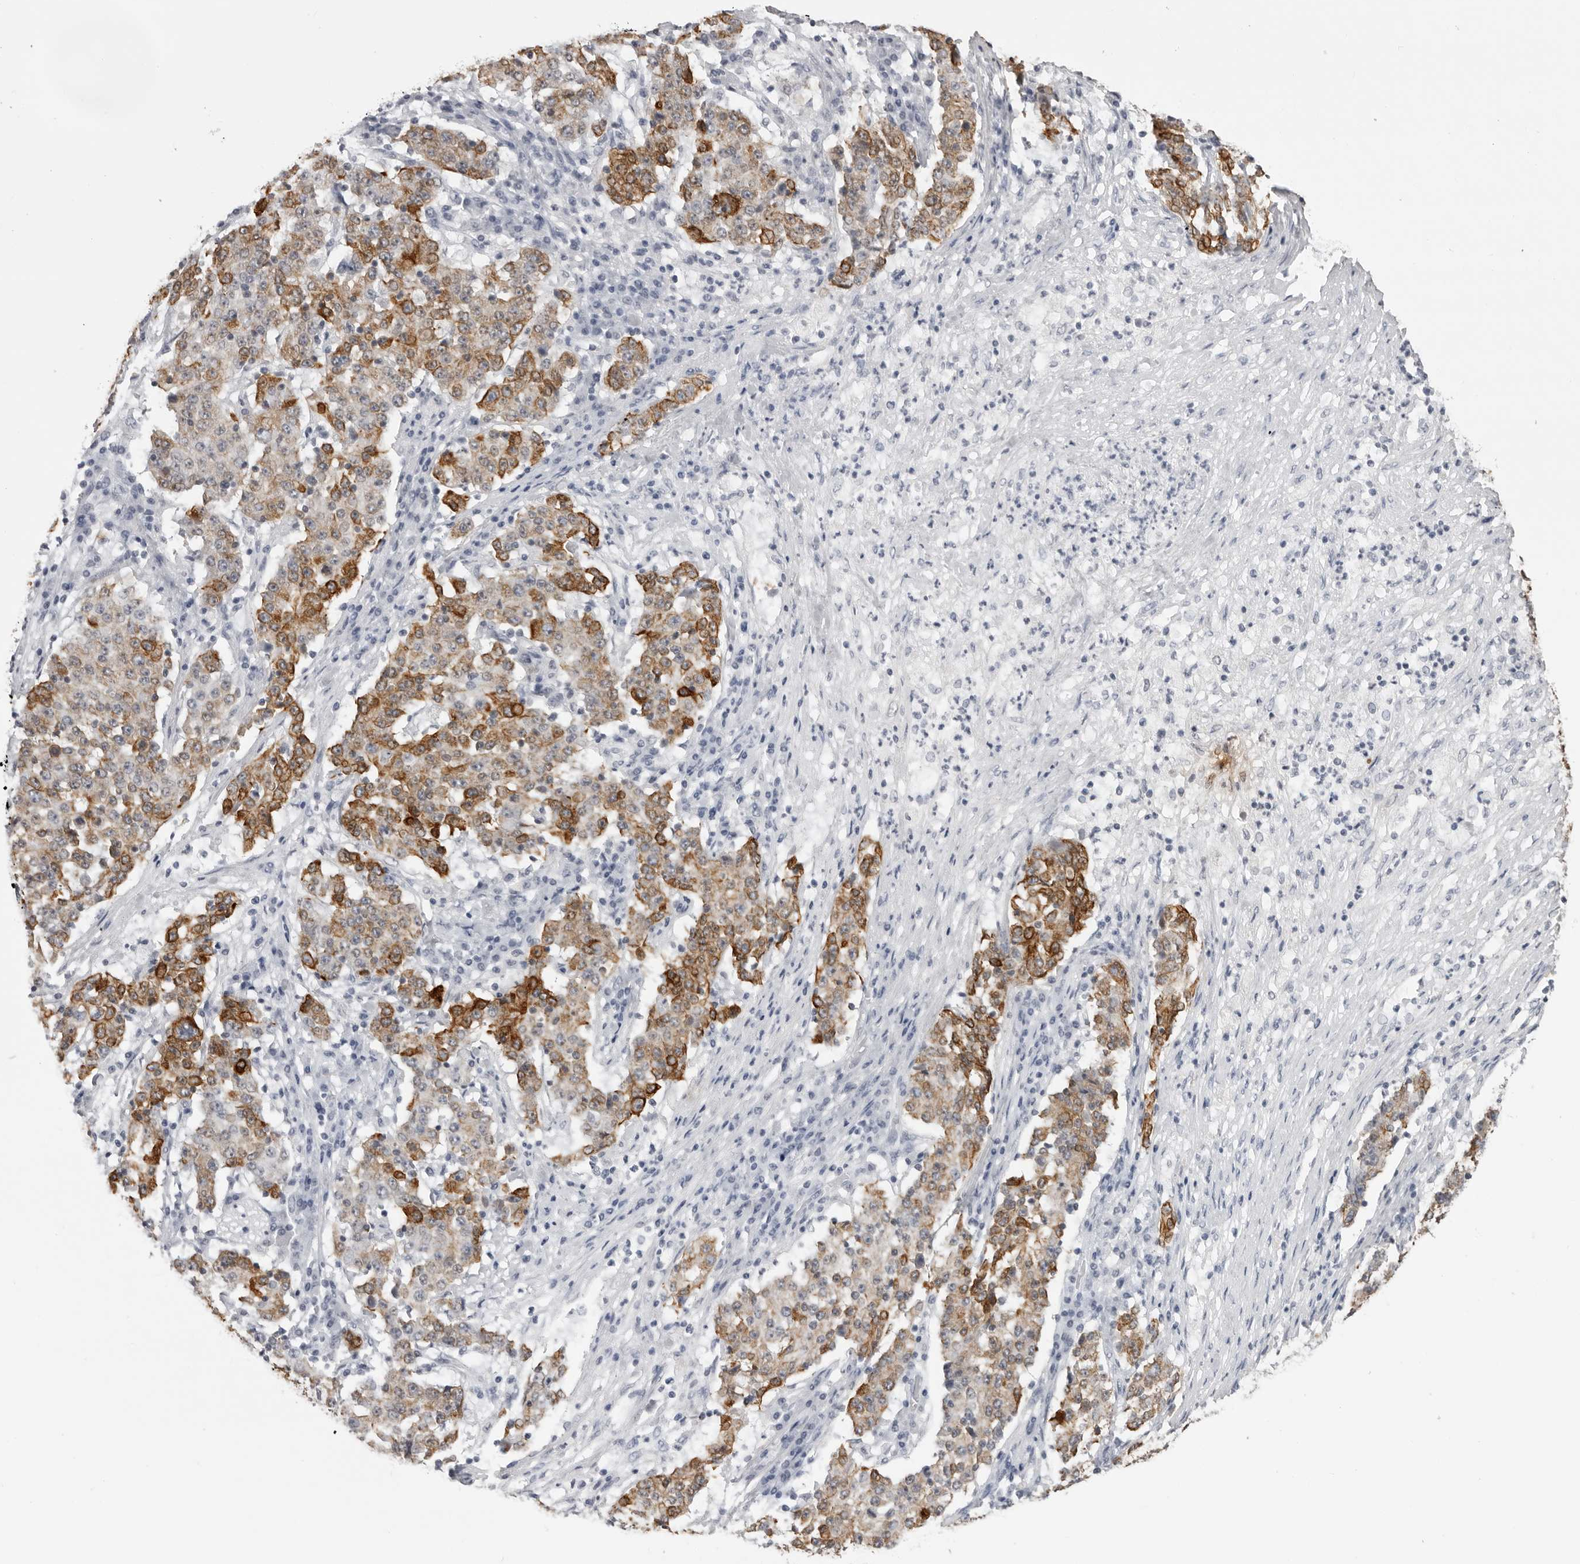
{"staining": {"intensity": "moderate", "quantity": ">75%", "location": "cytoplasmic/membranous"}, "tissue": "stomach cancer", "cell_type": "Tumor cells", "image_type": "cancer", "snomed": [{"axis": "morphology", "description": "Adenocarcinoma, NOS"}, {"axis": "topography", "description": "Stomach"}], "caption": "About >75% of tumor cells in stomach adenocarcinoma display moderate cytoplasmic/membranous protein expression as visualized by brown immunohistochemical staining.", "gene": "SERPINF2", "patient": {"sex": "male", "age": 59}}